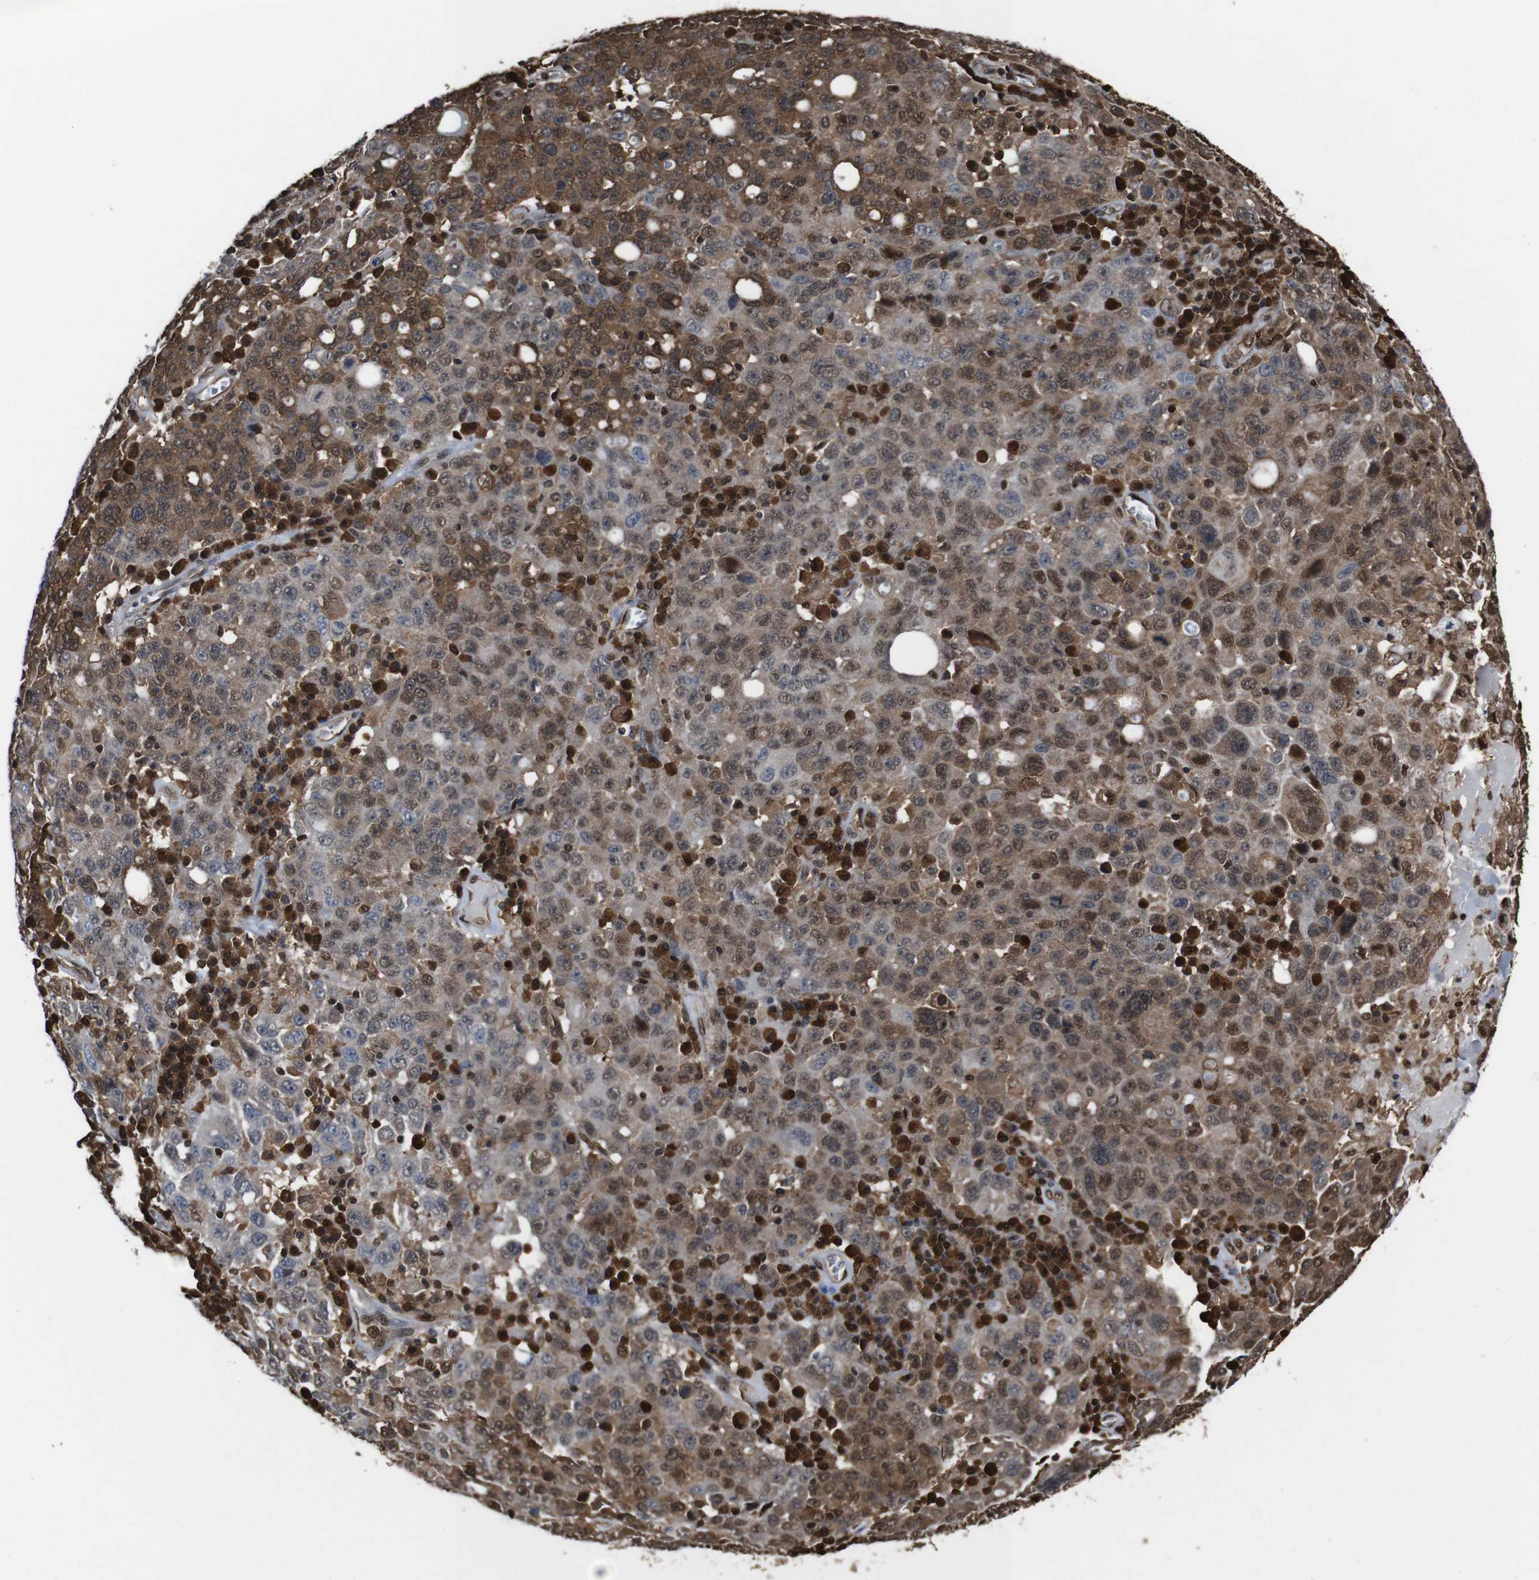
{"staining": {"intensity": "moderate", "quantity": ">75%", "location": "cytoplasmic/membranous,nuclear"}, "tissue": "ovarian cancer", "cell_type": "Tumor cells", "image_type": "cancer", "snomed": [{"axis": "morphology", "description": "Carcinoma, endometroid"}, {"axis": "topography", "description": "Ovary"}], "caption": "Immunohistochemical staining of endometroid carcinoma (ovarian) displays moderate cytoplasmic/membranous and nuclear protein expression in about >75% of tumor cells. Immunohistochemistry (ihc) stains the protein of interest in brown and the nuclei are stained blue.", "gene": "VCP", "patient": {"sex": "female", "age": 62}}